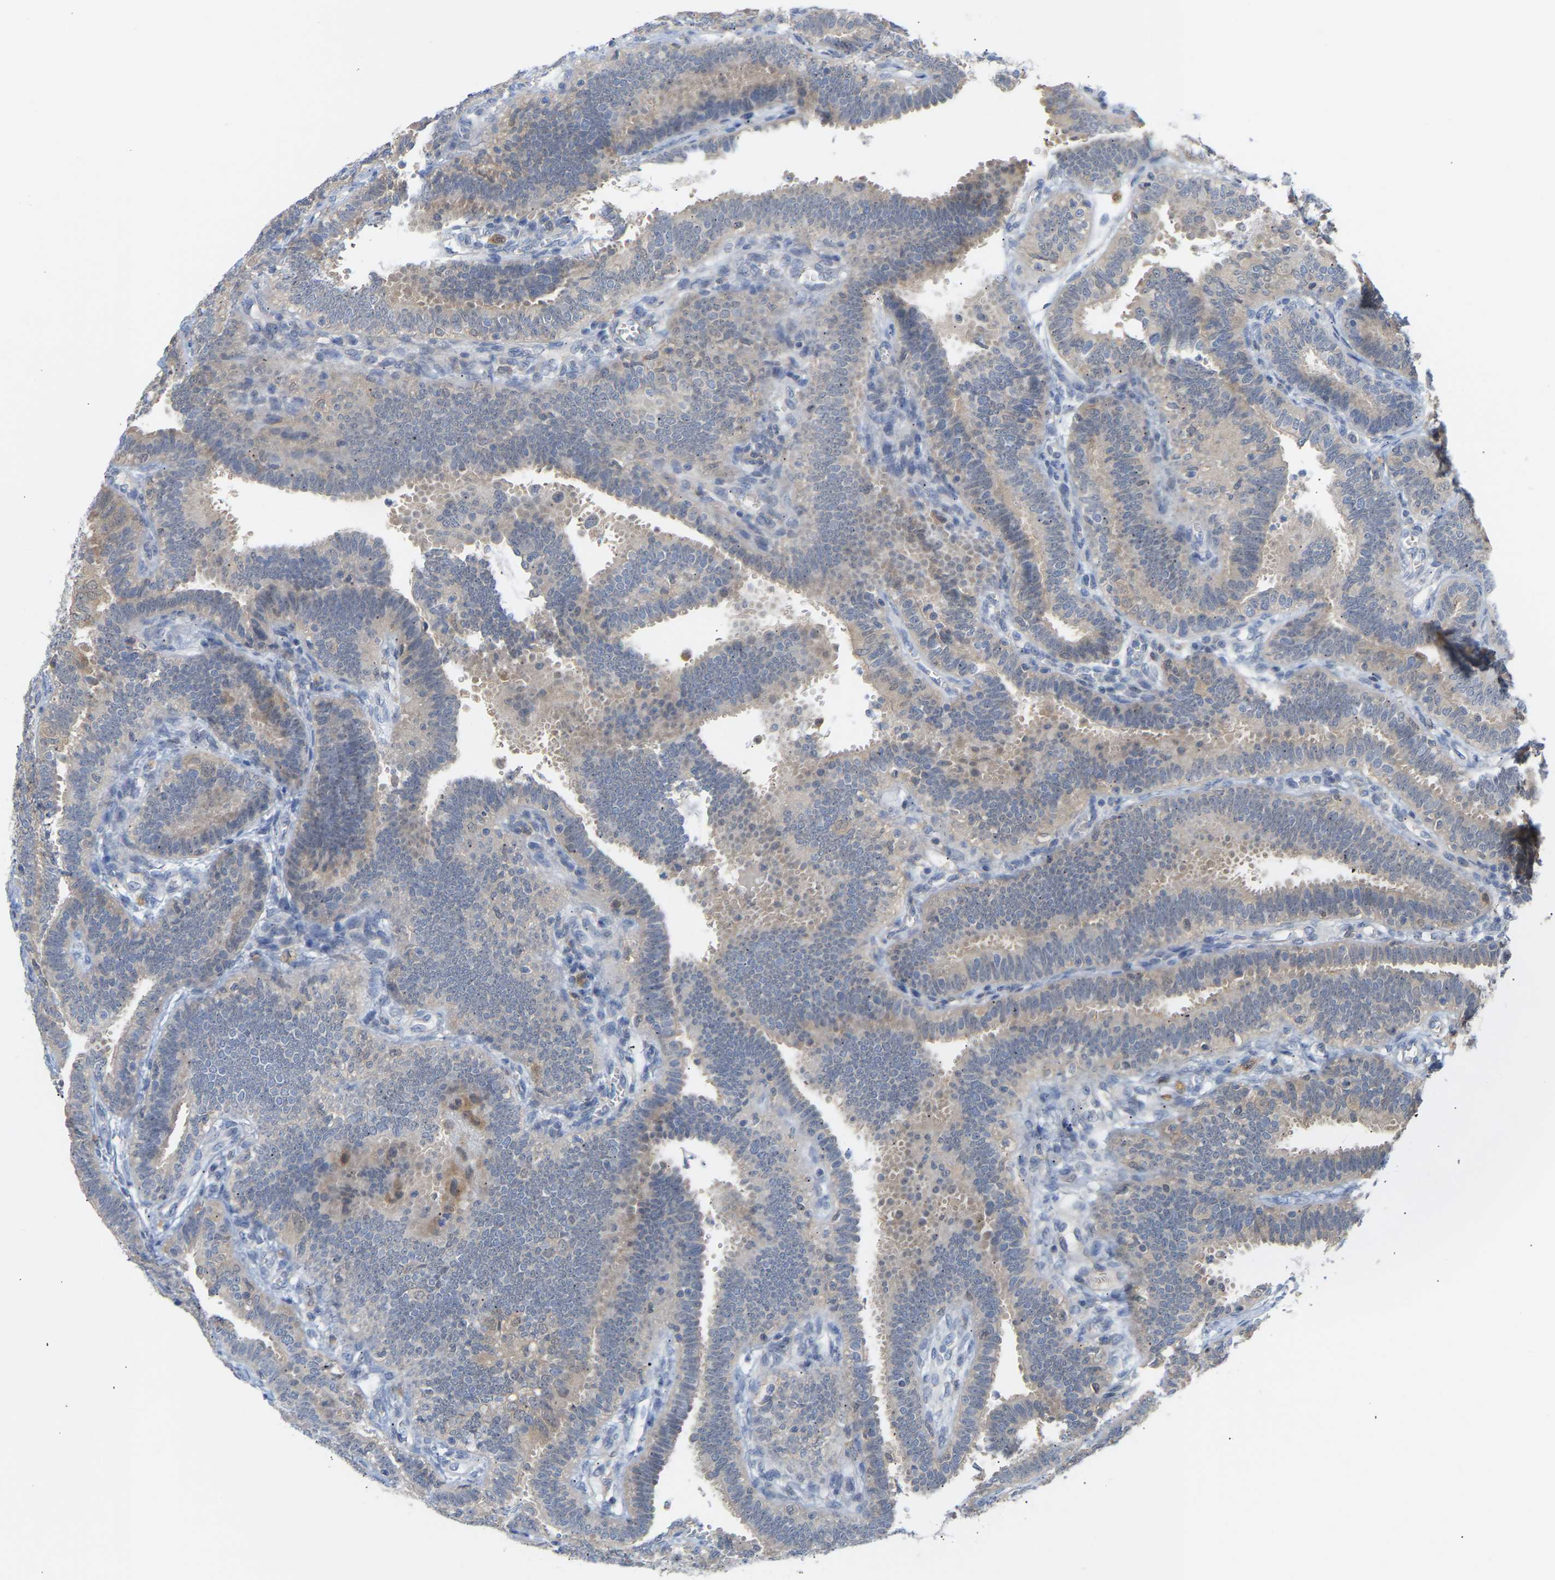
{"staining": {"intensity": "weak", "quantity": "<25%", "location": "cytoplasmic/membranous"}, "tissue": "fallopian tube", "cell_type": "Glandular cells", "image_type": "normal", "snomed": [{"axis": "morphology", "description": "Normal tissue, NOS"}, {"axis": "topography", "description": "Fallopian tube"}, {"axis": "topography", "description": "Placenta"}], "caption": "Human fallopian tube stained for a protein using immunohistochemistry (IHC) exhibits no staining in glandular cells.", "gene": "TPMT", "patient": {"sex": "female", "age": 34}}